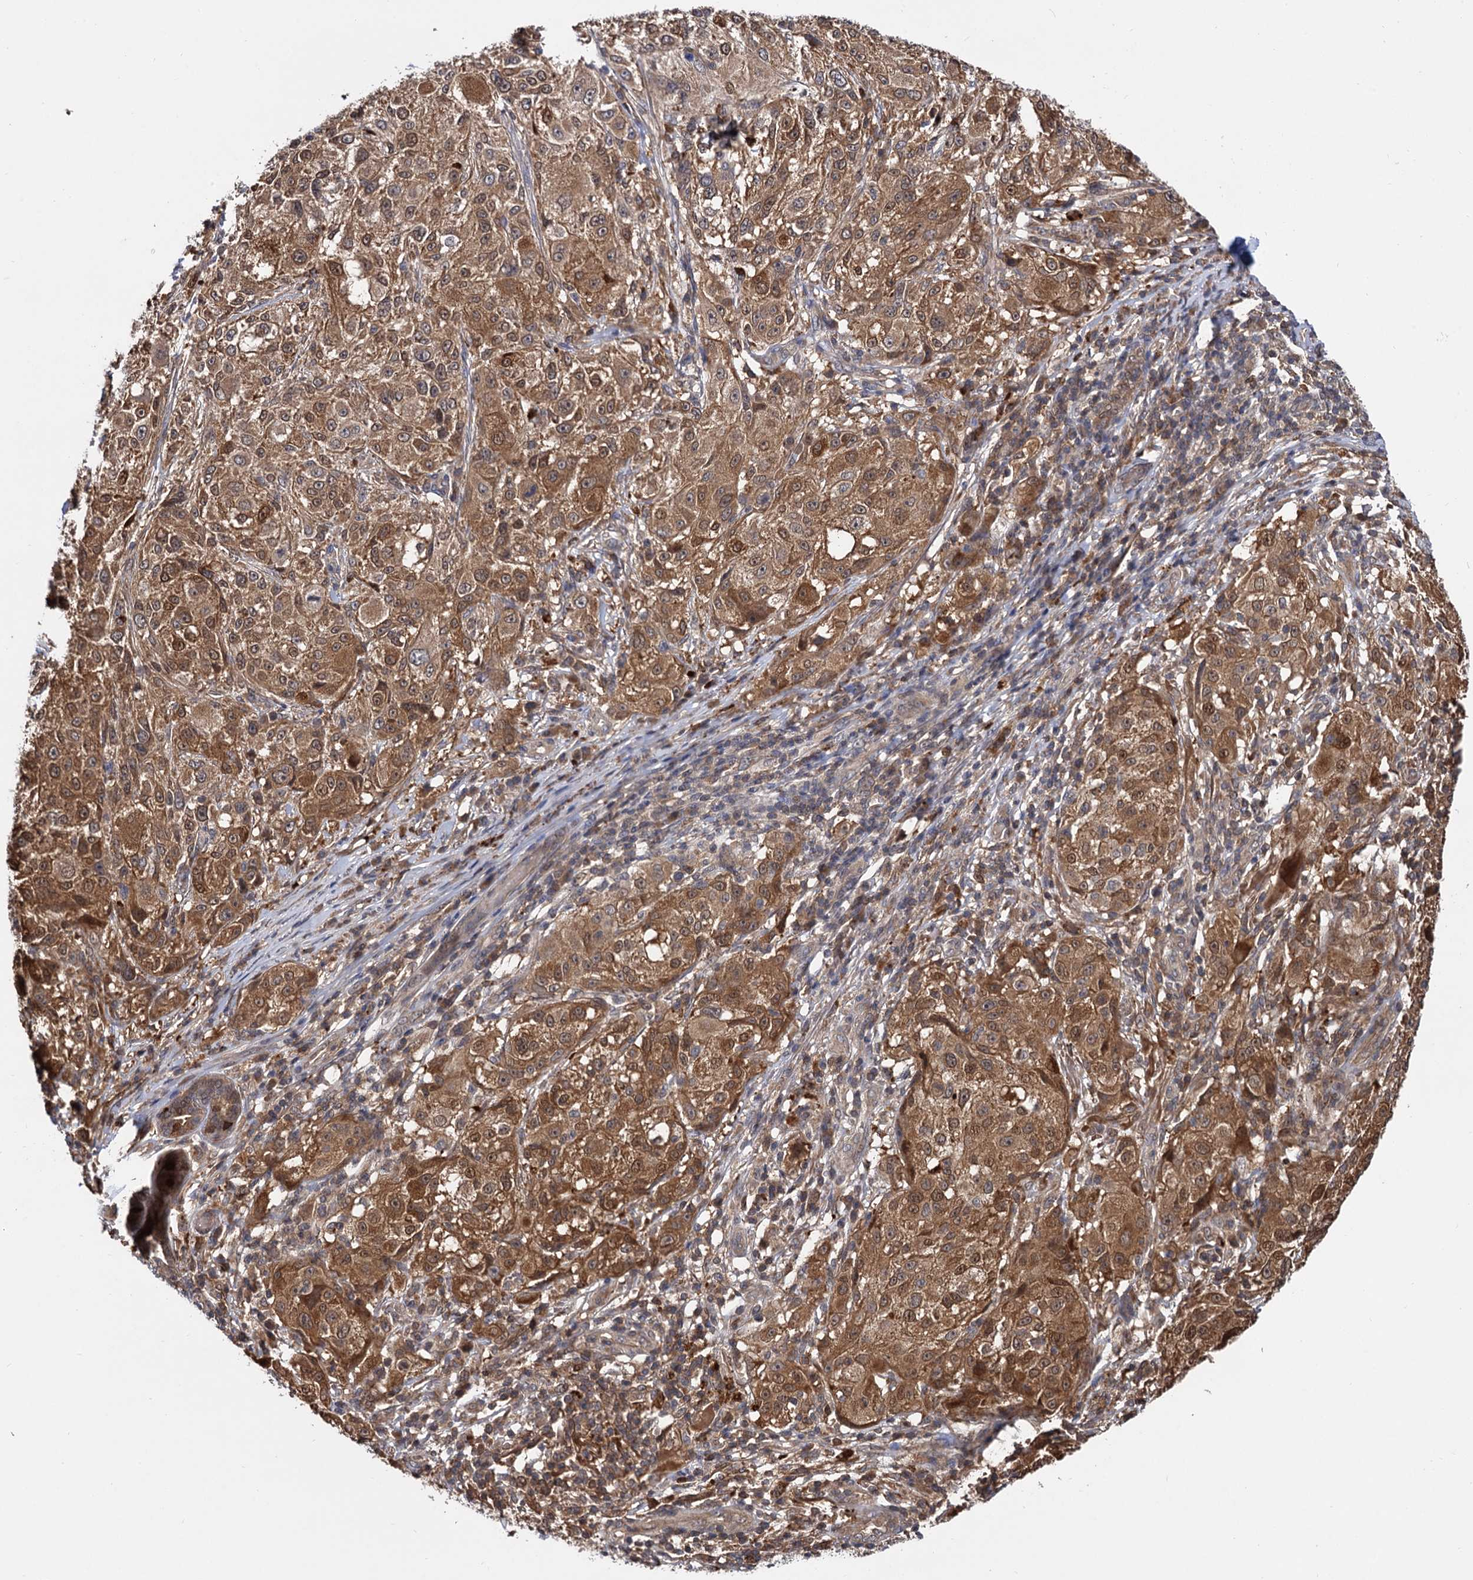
{"staining": {"intensity": "moderate", "quantity": ">75%", "location": "cytoplasmic/membranous,nuclear"}, "tissue": "melanoma", "cell_type": "Tumor cells", "image_type": "cancer", "snomed": [{"axis": "morphology", "description": "Necrosis, NOS"}, {"axis": "morphology", "description": "Malignant melanoma, NOS"}, {"axis": "topography", "description": "Skin"}], "caption": "Moderate cytoplasmic/membranous and nuclear expression is present in about >75% of tumor cells in malignant melanoma.", "gene": "SELENOP", "patient": {"sex": "female", "age": 87}}